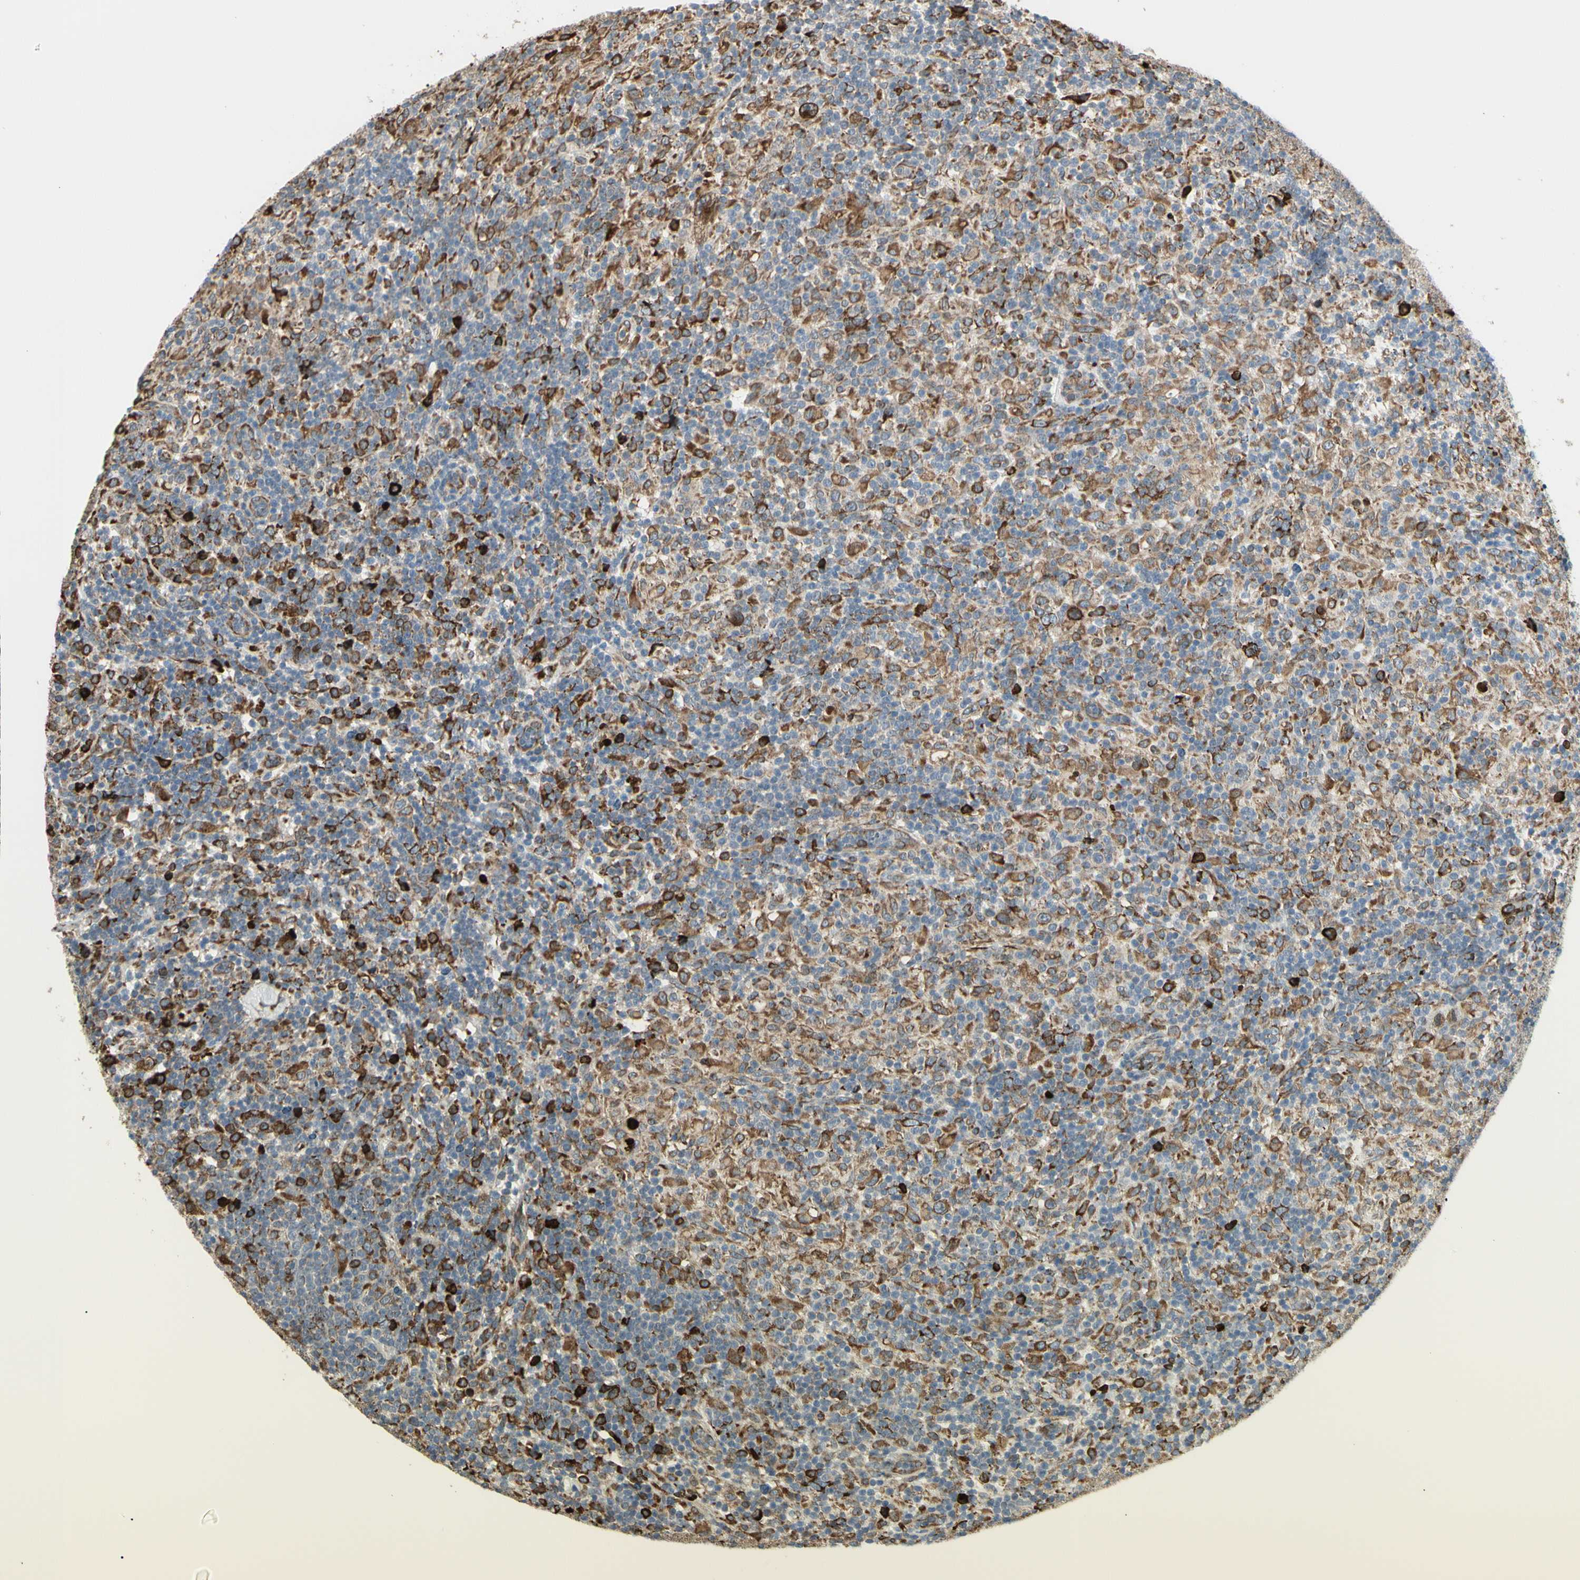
{"staining": {"intensity": "strong", "quantity": ">75%", "location": "cytoplasmic/membranous"}, "tissue": "lymphoma", "cell_type": "Tumor cells", "image_type": "cancer", "snomed": [{"axis": "morphology", "description": "Hodgkin's disease, NOS"}, {"axis": "topography", "description": "Lymph node"}], "caption": "Immunohistochemical staining of human lymphoma shows strong cytoplasmic/membranous protein staining in about >75% of tumor cells.", "gene": "HSP90B1", "patient": {"sex": "male", "age": 70}}